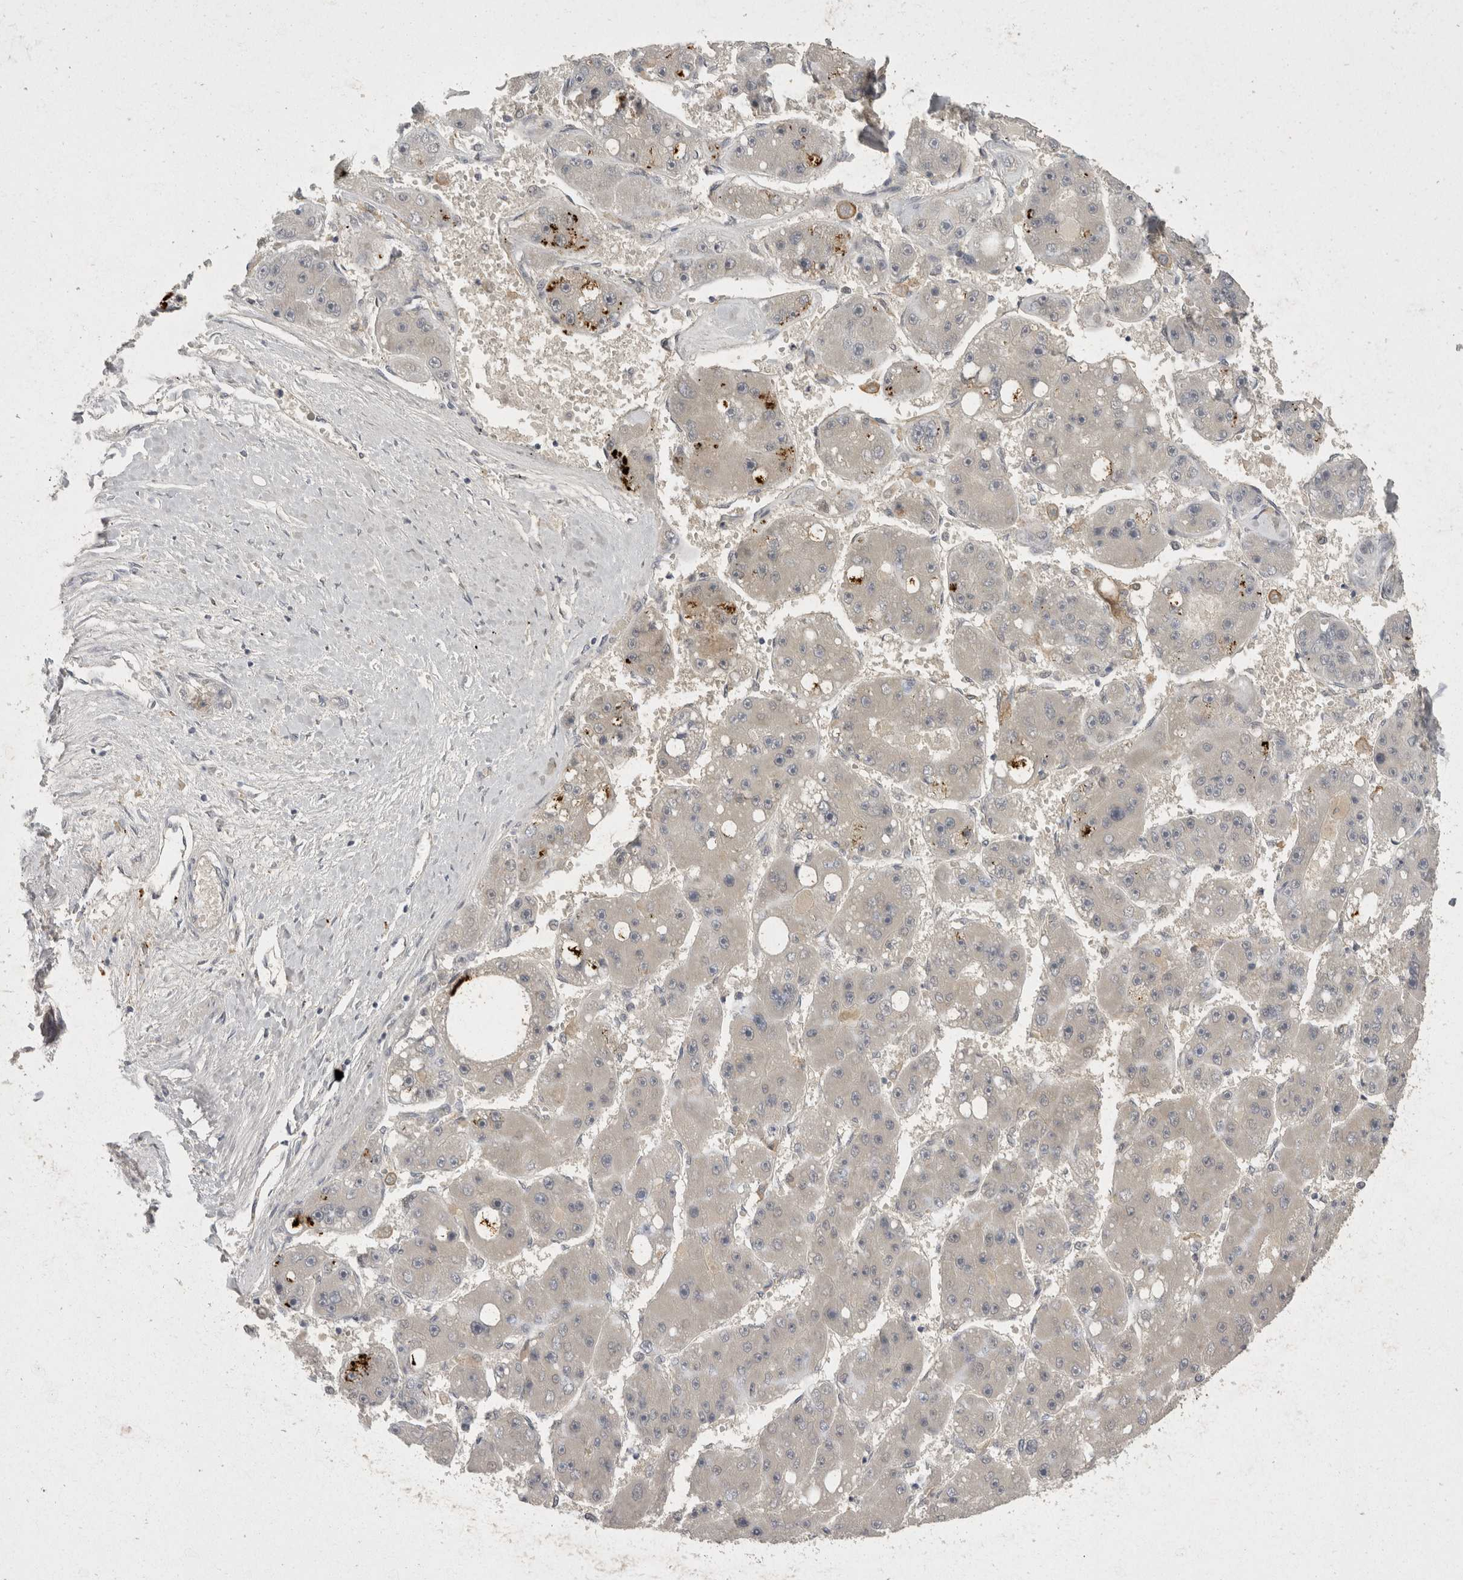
{"staining": {"intensity": "negative", "quantity": "none", "location": "none"}, "tissue": "liver cancer", "cell_type": "Tumor cells", "image_type": "cancer", "snomed": [{"axis": "morphology", "description": "Carcinoma, Hepatocellular, NOS"}, {"axis": "topography", "description": "Liver"}], "caption": "The immunohistochemistry (IHC) micrograph has no significant positivity in tumor cells of hepatocellular carcinoma (liver) tissue. (DAB immunohistochemistry (IHC) with hematoxylin counter stain).", "gene": "TOM1L2", "patient": {"sex": "female", "age": 61}}